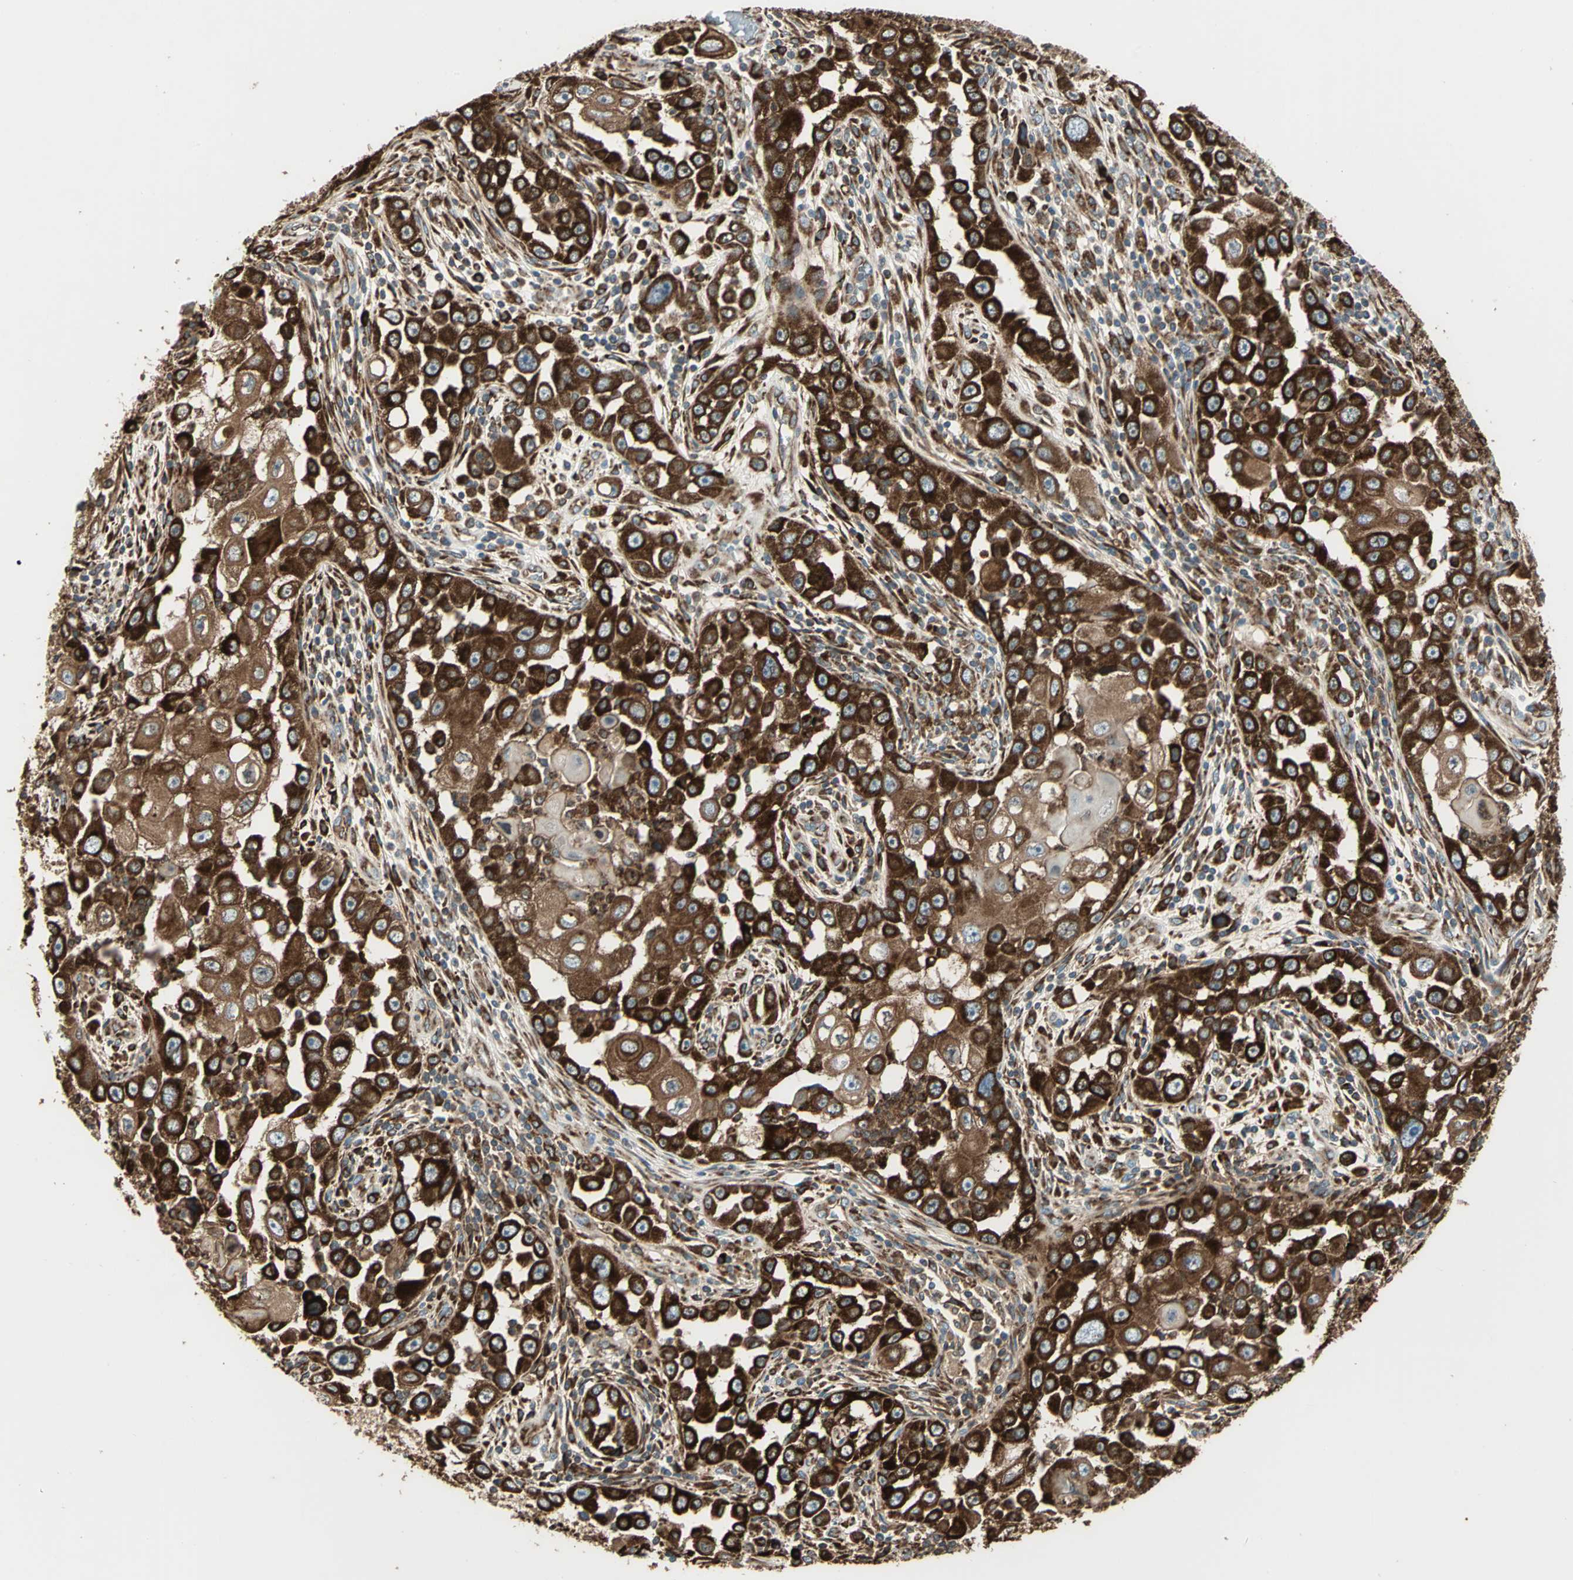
{"staining": {"intensity": "strong", "quantity": ">75%", "location": "cytoplasmic/membranous"}, "tissue": "head and neck cancer", "cell_type": "Tumor cells", "image_type": "cancer", "snomed": [{"axis": "morphology", "description": "Carcinoma, NOS"}, {"axis": "topography", "description": "Head-Neck"}], "caption": "An IHC photomicrograph of neoplastic tissue is shown. Protein staining in brown highlights strong cytoplasmic/membranous positivity in carcinoma (head and neck) within tumor cells.", "gene": "PDIA4", "patient": {"sex": "male", "age": 87}}